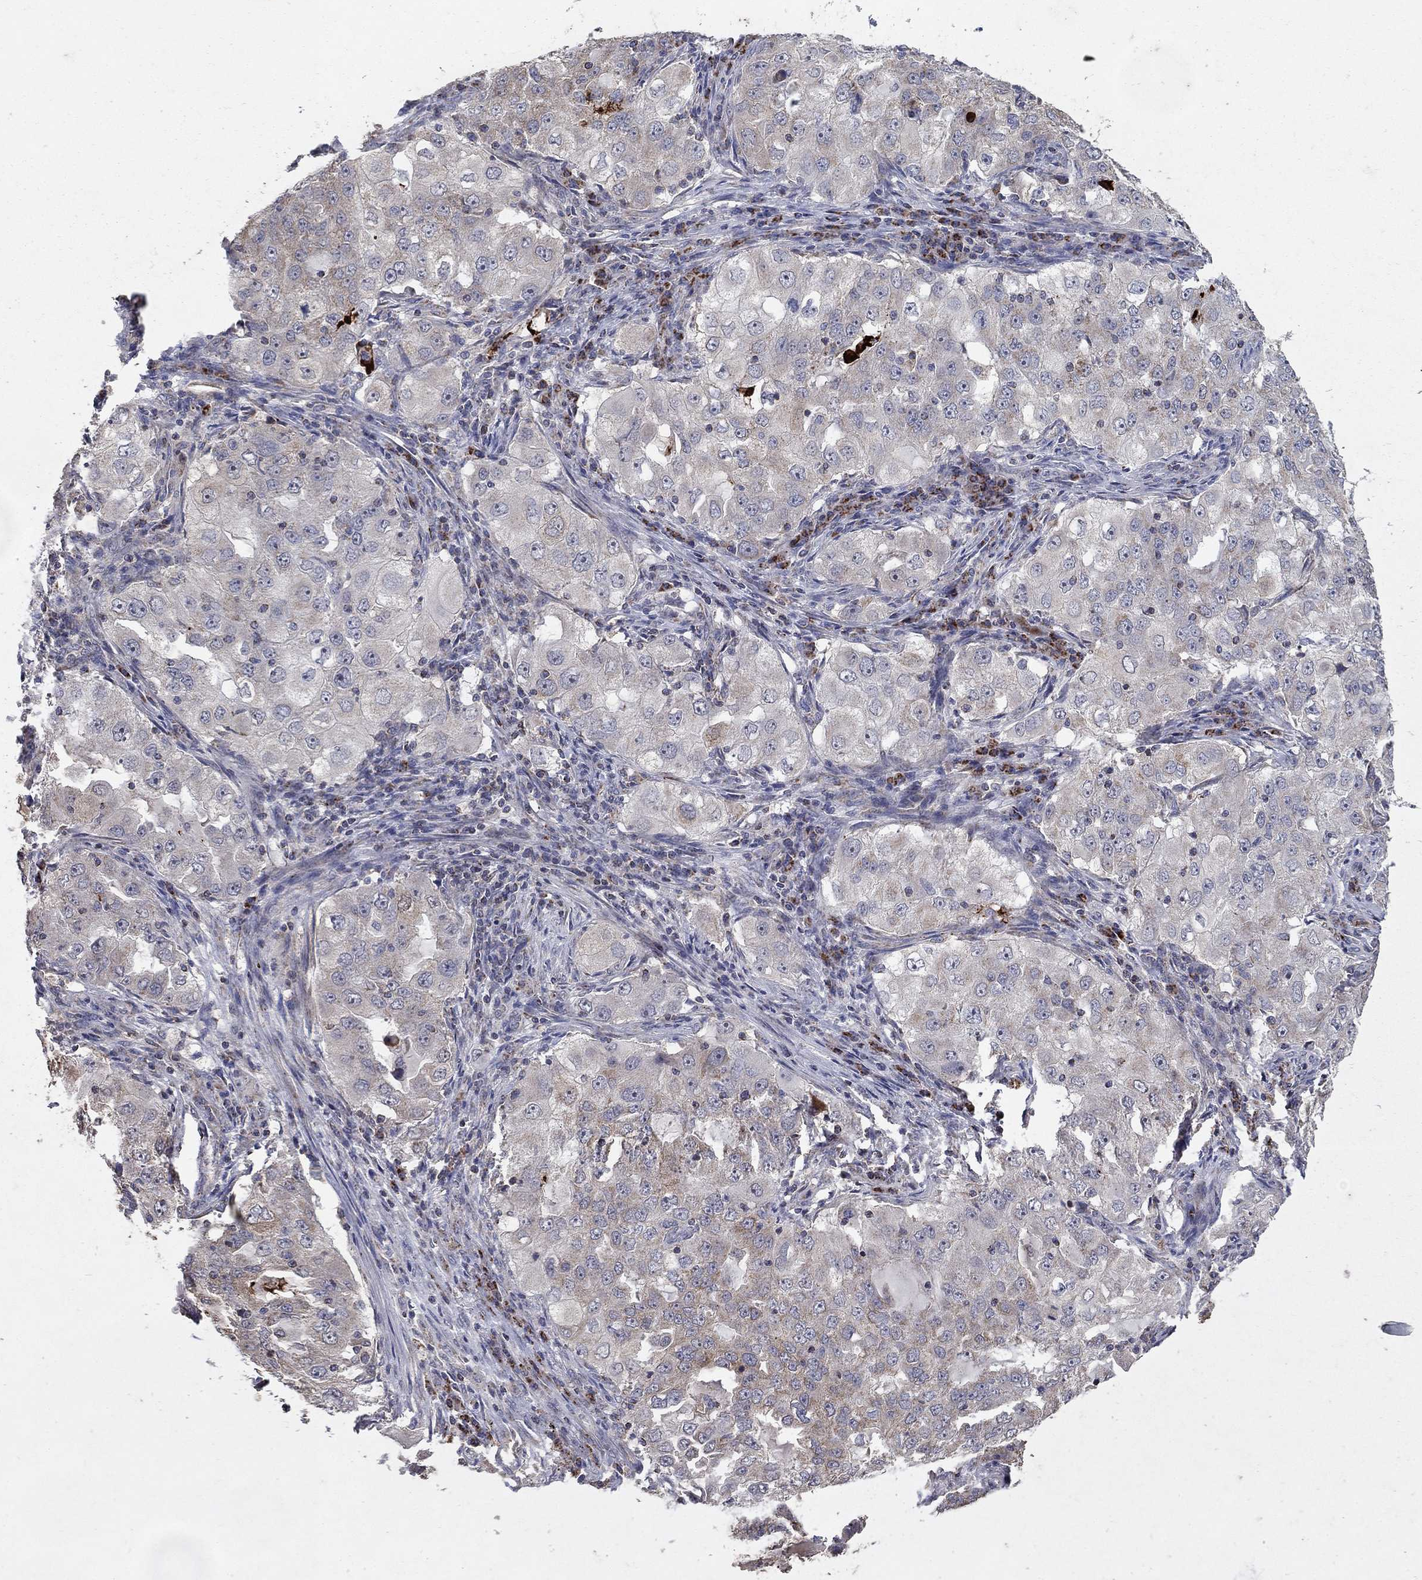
{"staining": {"intensity": "weak", "quantity": "<25%", "location": "cytoplasmic/membranous"}, "tissue": "lung cancer", "cell_type": "Tumor cells", "image_type": "cancer", "snomed": [{"axis": "morphology", "description": "Adenocarcinoma, NOS"}, {"axis": "topography", "description": "Lung"}], "caption": "An IHC histopathology image of lung adenocarcinoma is shown. There is no staining in tumor cells of lung adenocarcinoma. (DAB immunohistochemistry visualized using brightfield microscopy, high magnification).", "gene": "GPSM1", "patient": {"sex": "female", "age": 61}}